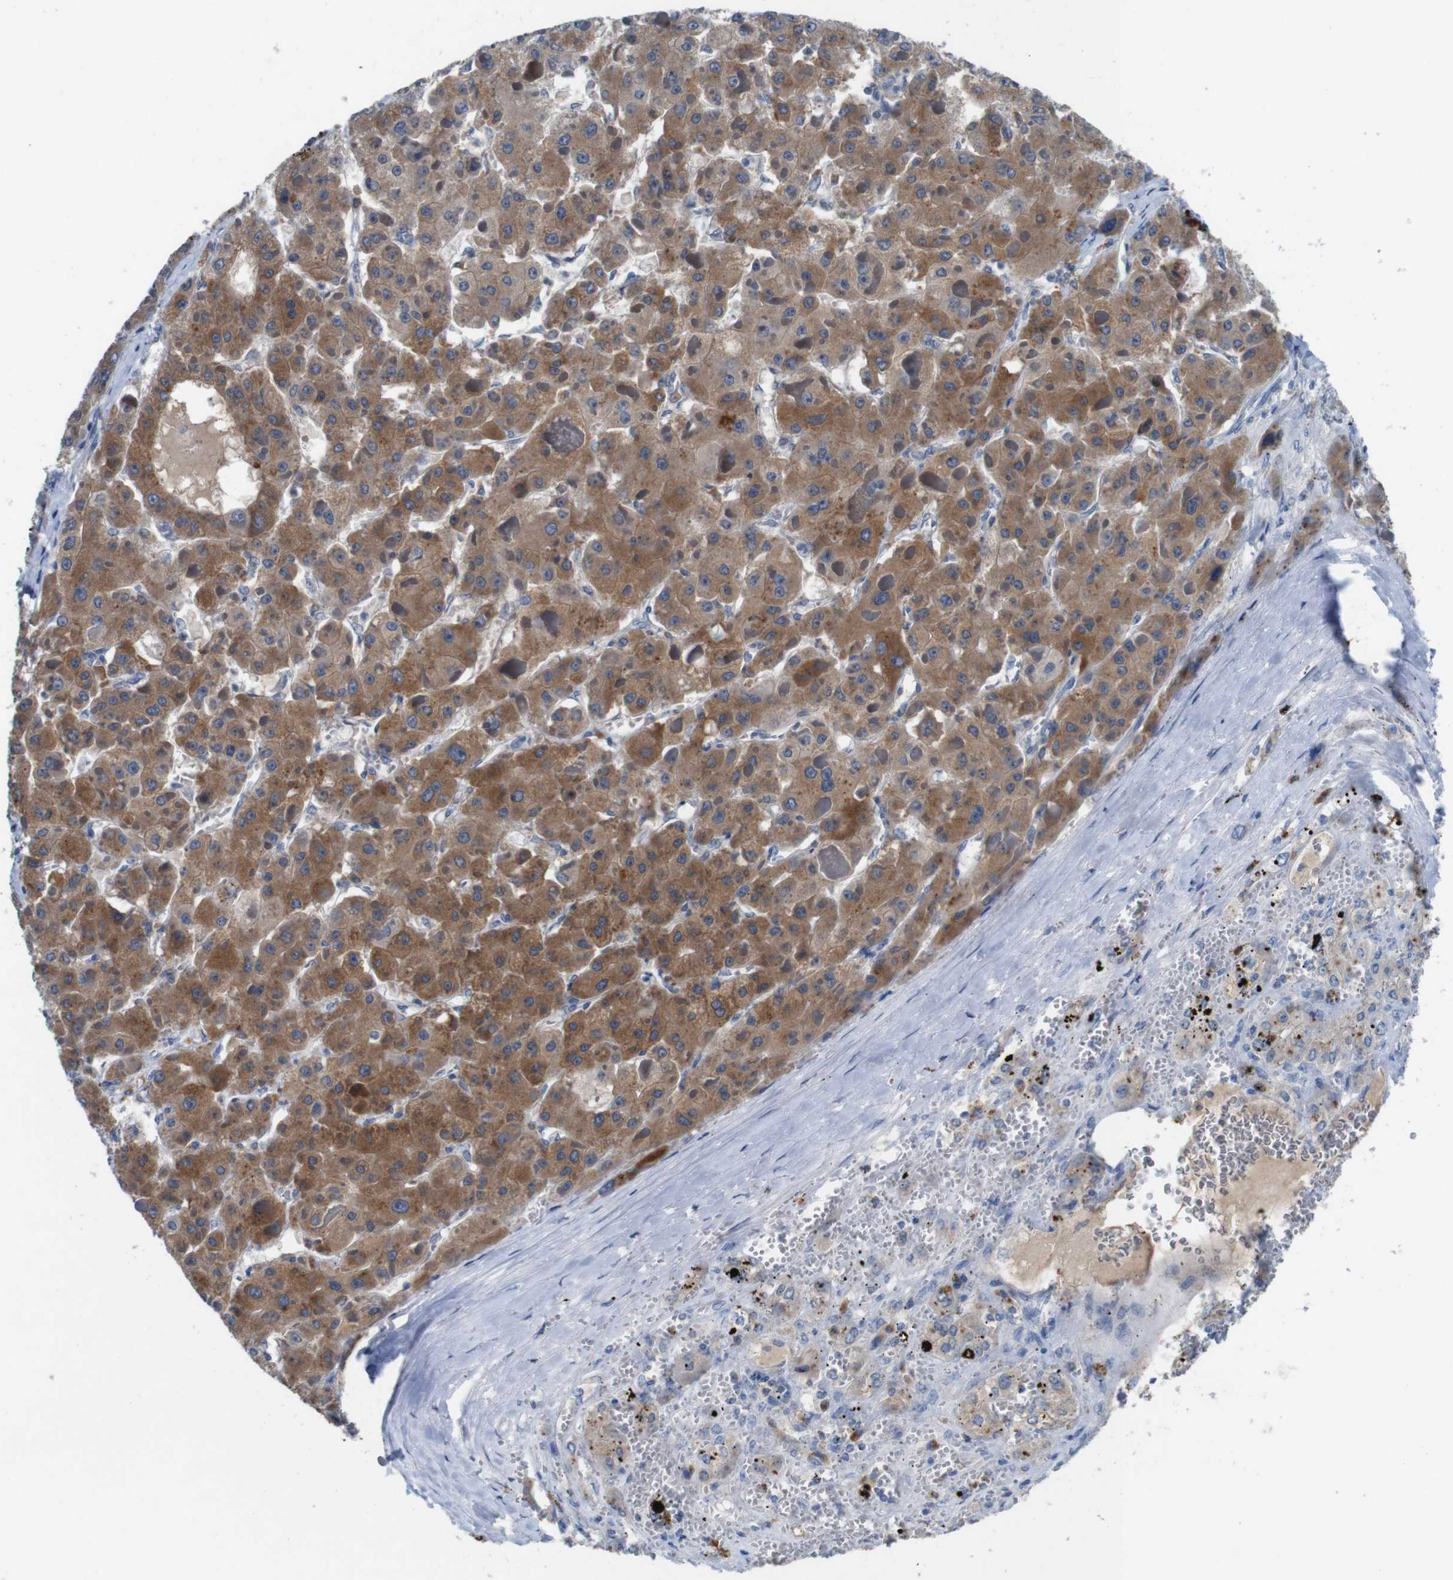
{"staining": {"intensity": "moderate", "quantity": ">75%", "location": "cytoplasmic/membranous"}, "tissue": "liver cancer", "cell_type": "Tumor cells", "image_type": "cancer", "snomed": [{"axis": "morphology", "description": "Carcinoma, Hepatocellular, NOS"}, {"axis": "topography", "description": "Liver"}], "caption": "Immunohistochemical staining of hepatocellular carcinoma (liver) demonstrates medium levels of moderate cytoplasmic/membranous protein positivity in about >75% of tumor cells. The staining was performed using DAB, with brown indicating positive protein expression. Nuclei are stained blue with hematoxylin.", "gene": "SLC2A8", "patient": {"sex": "female", "age": 73}}